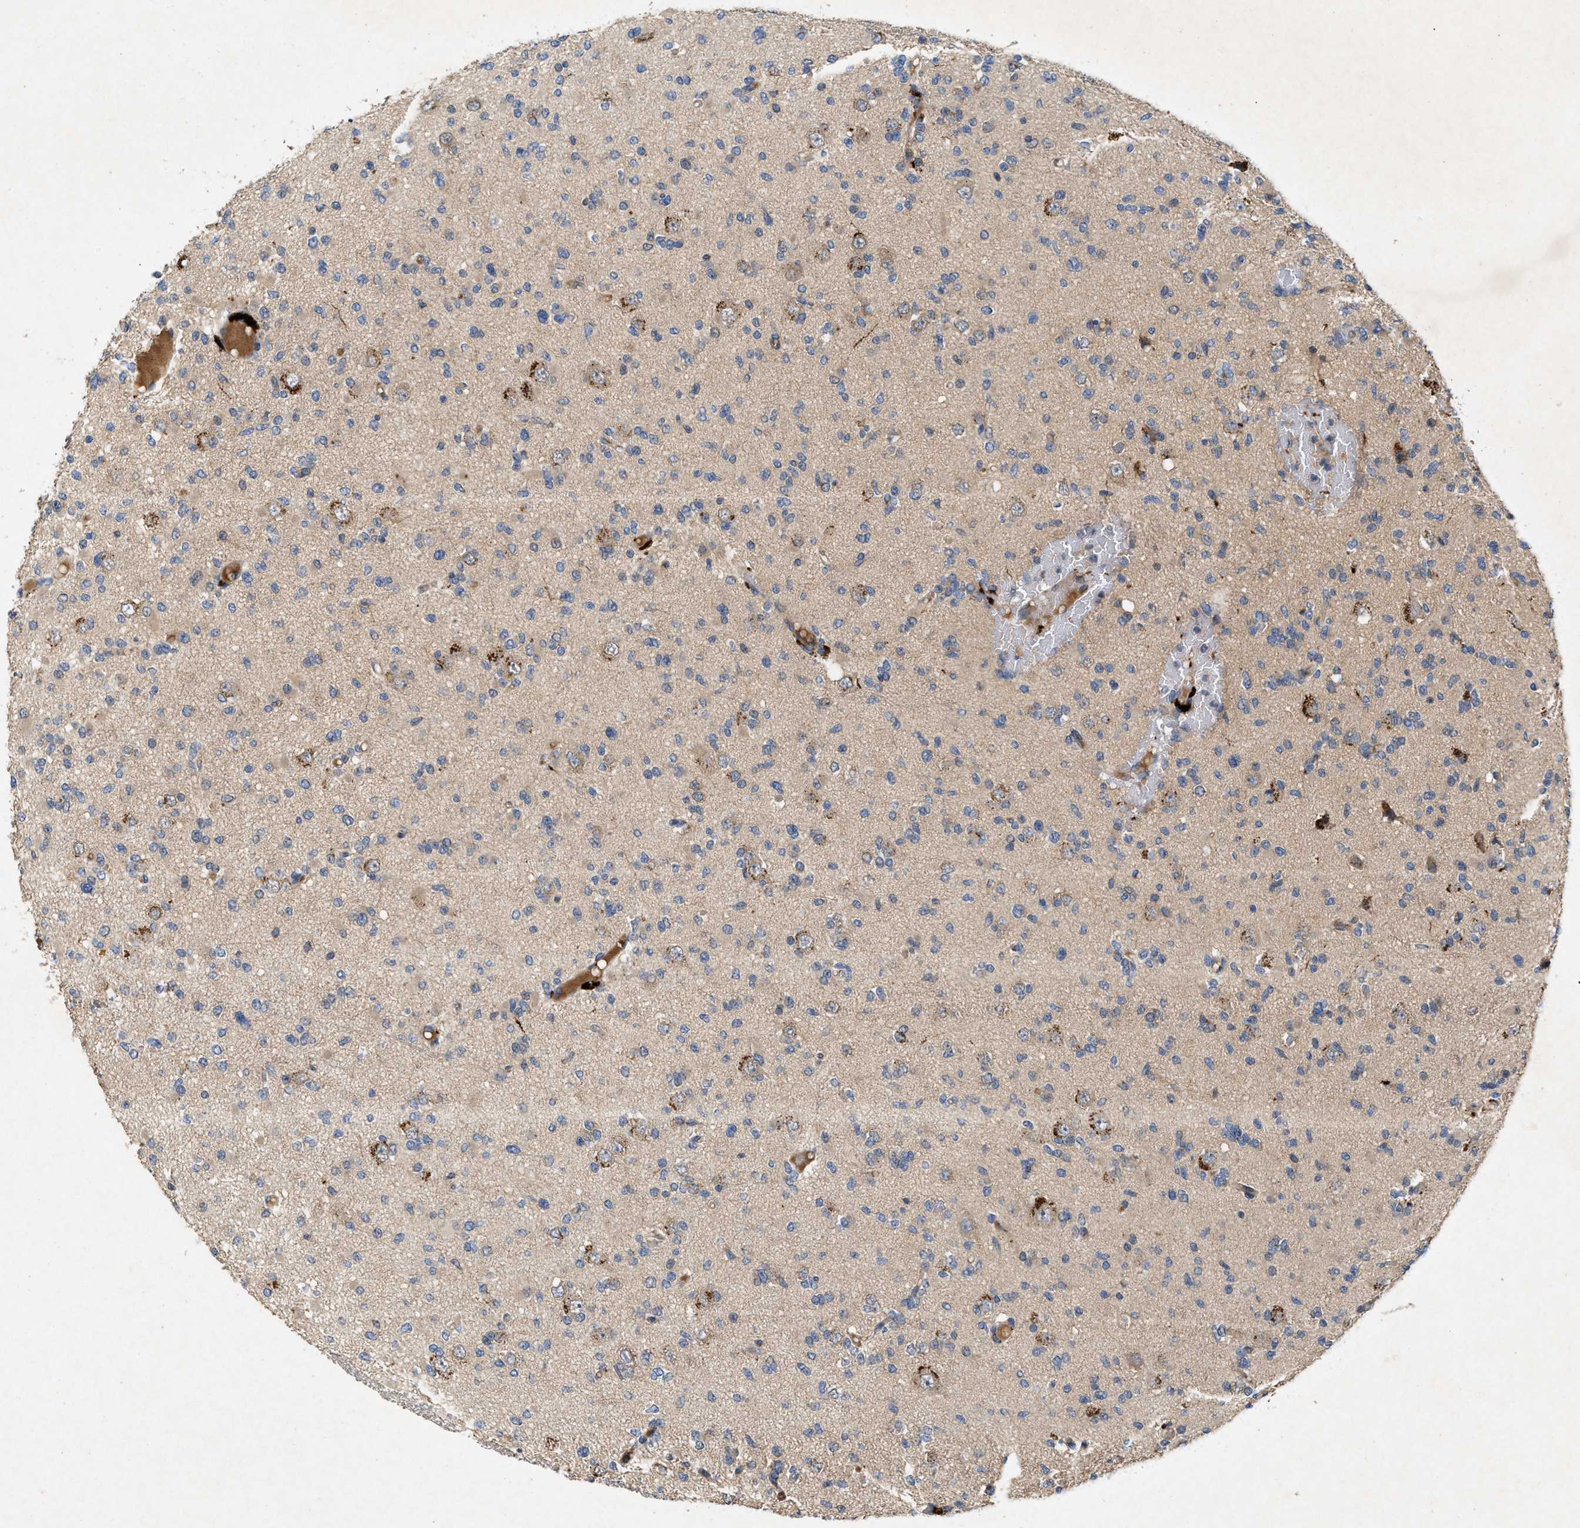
{"staining": {"intensity": "negative", "quantity": "none", "location": "none"}, "tissue": "glioma", "cell_type": "Tumor cells", "image_type": "cancer", "snomed": [{"axis": "morphology", "description": "Glioma, malignant, Low grade"}, {"axis": "topography", "description": "Brain"}], "caption": "This is an immunohistochemistry micrograph of glioma. There is no expression in tumor cells.", "gene": "LPAR2", "patient": {"sex": "female", "age": 22}}